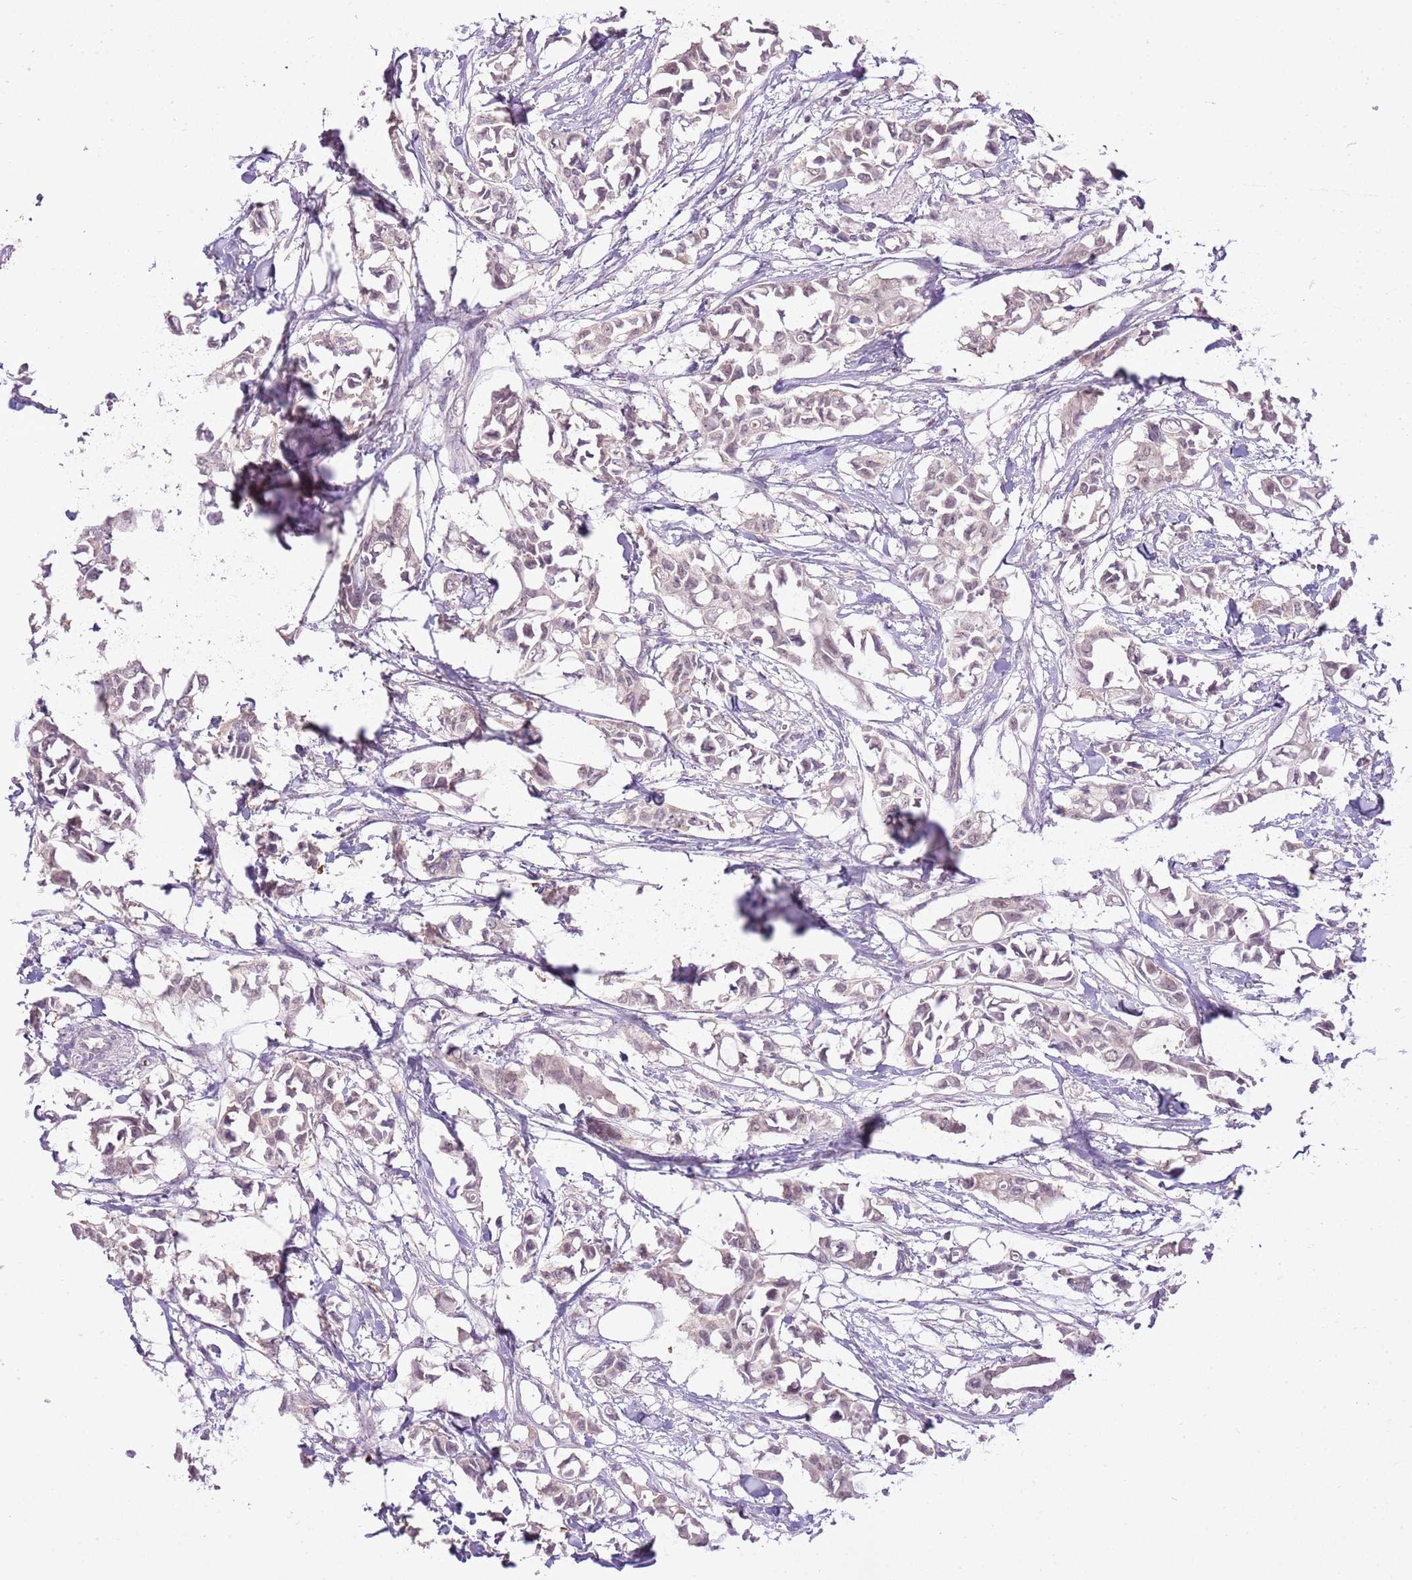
{"staining": {"intensity": "weak", "quantity": "25%-75%", "location": "cytoplasmic/membranous,nuclear"}, "tissue": "breast cancer", "cell_type": "Tumor cells", "image_type": "cancer", "snomed": [{"axis": "morphology", "description": "Duct carcinoma"}, {"axis": "topography", "description": "Breast"}], "caption": "The histopathology image reveals immunohistochemical staining of breast intraductal carcinoma. There is weak cytoplasmic/membranous and nuclear expression is identified in about 25%-75% of tumor cells.", "gene": "XPO7", "patient": {"sex": "female", "age": 41}}